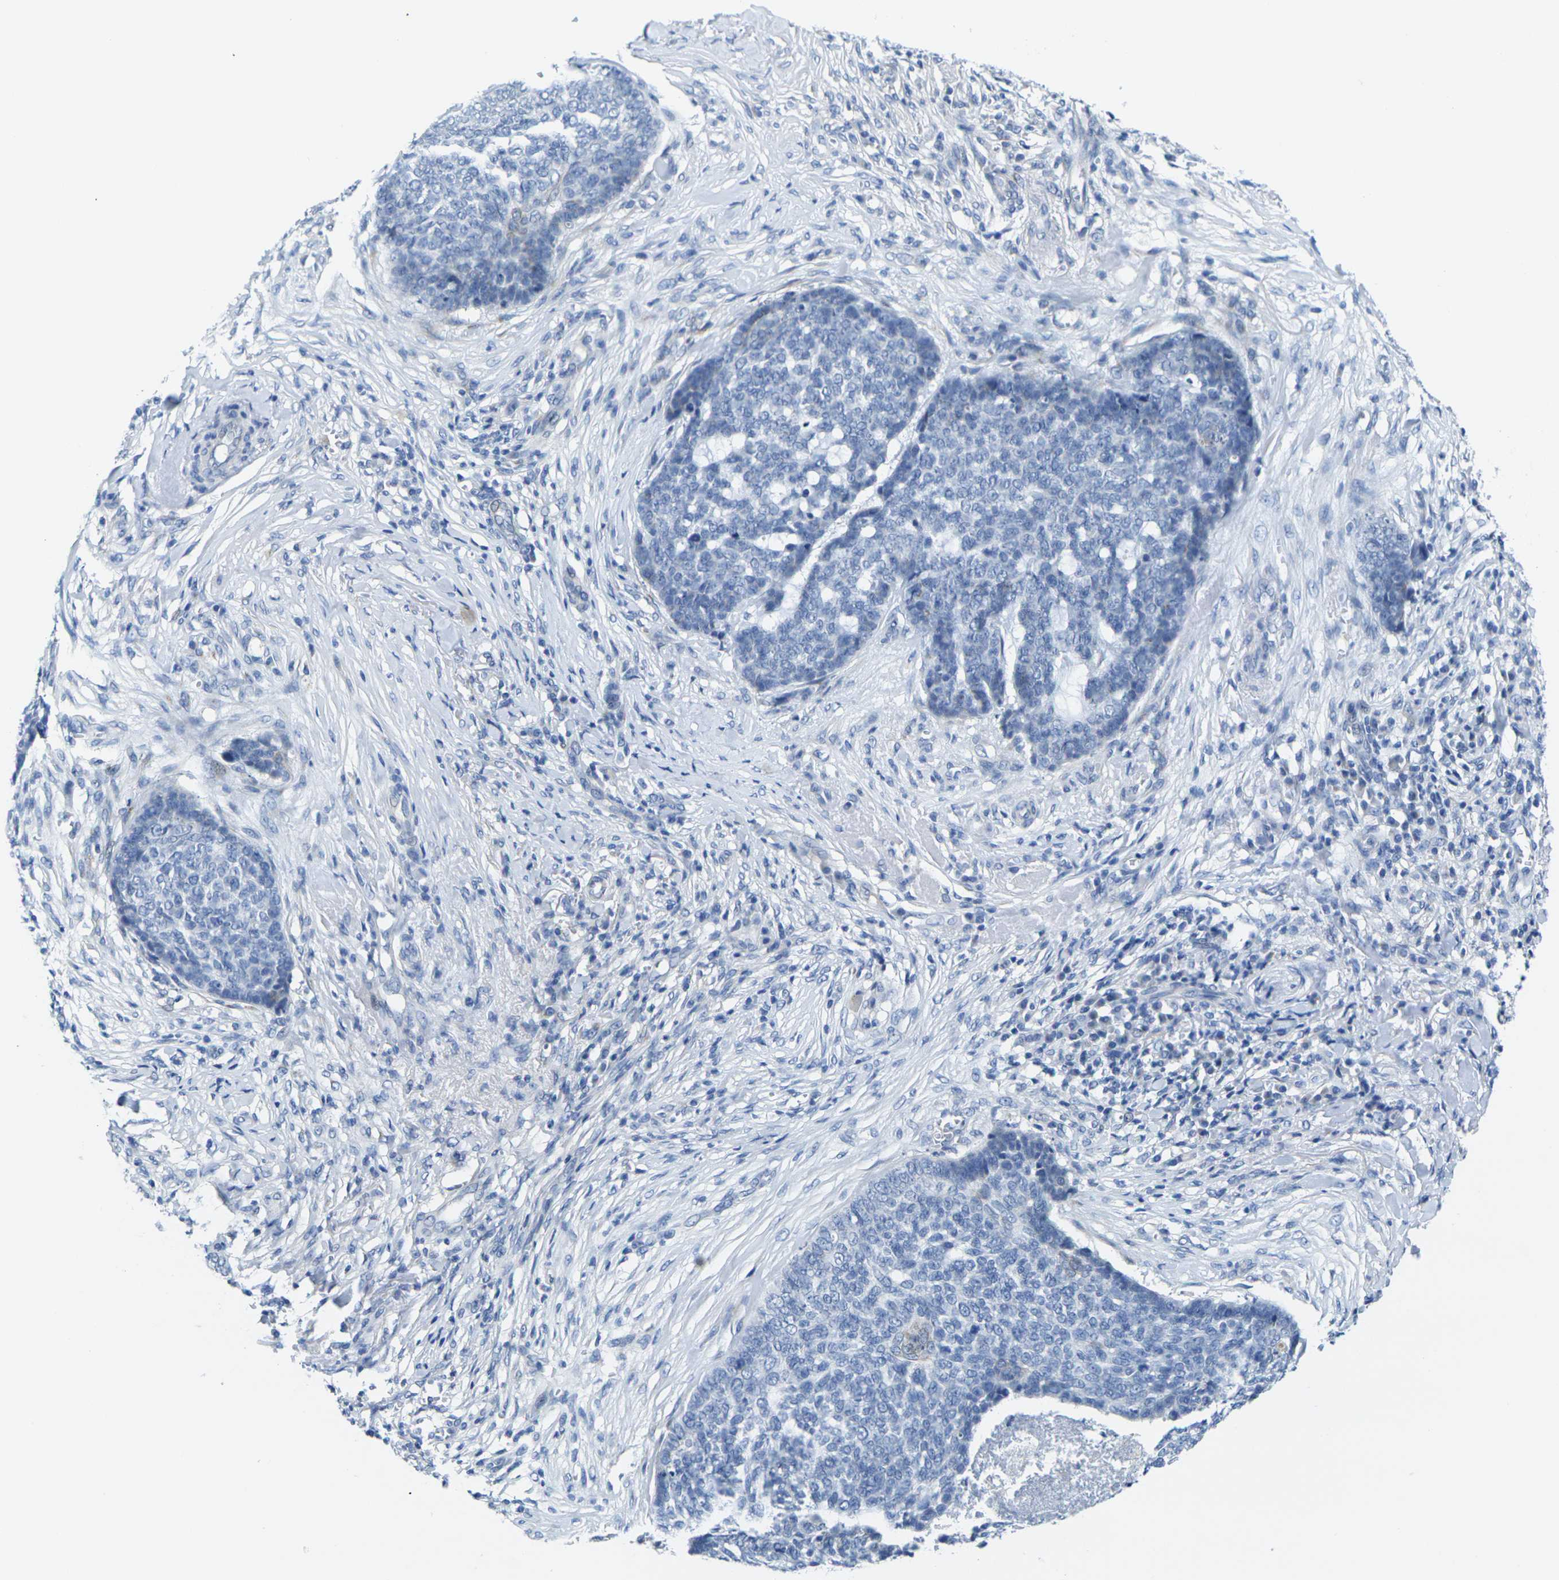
{"staining": {"intensity": "negative", "quantity": "none", "location": "none"}, "tissue": "skin cancer", "cell_type": "Tumor cells", "image_type": "cancer", "snomed": [{"axis": "morphology", "description": "Basal cell carcinoma"}, {"axis": "topography", "description": "Skin"}], "caption": "Basal cell carcinoma (skin) was stained to show a protein in brown. There is no significant expression in tumor cells.", "gene": "CRK", "patient": {"sex": "male", "age": 84}}